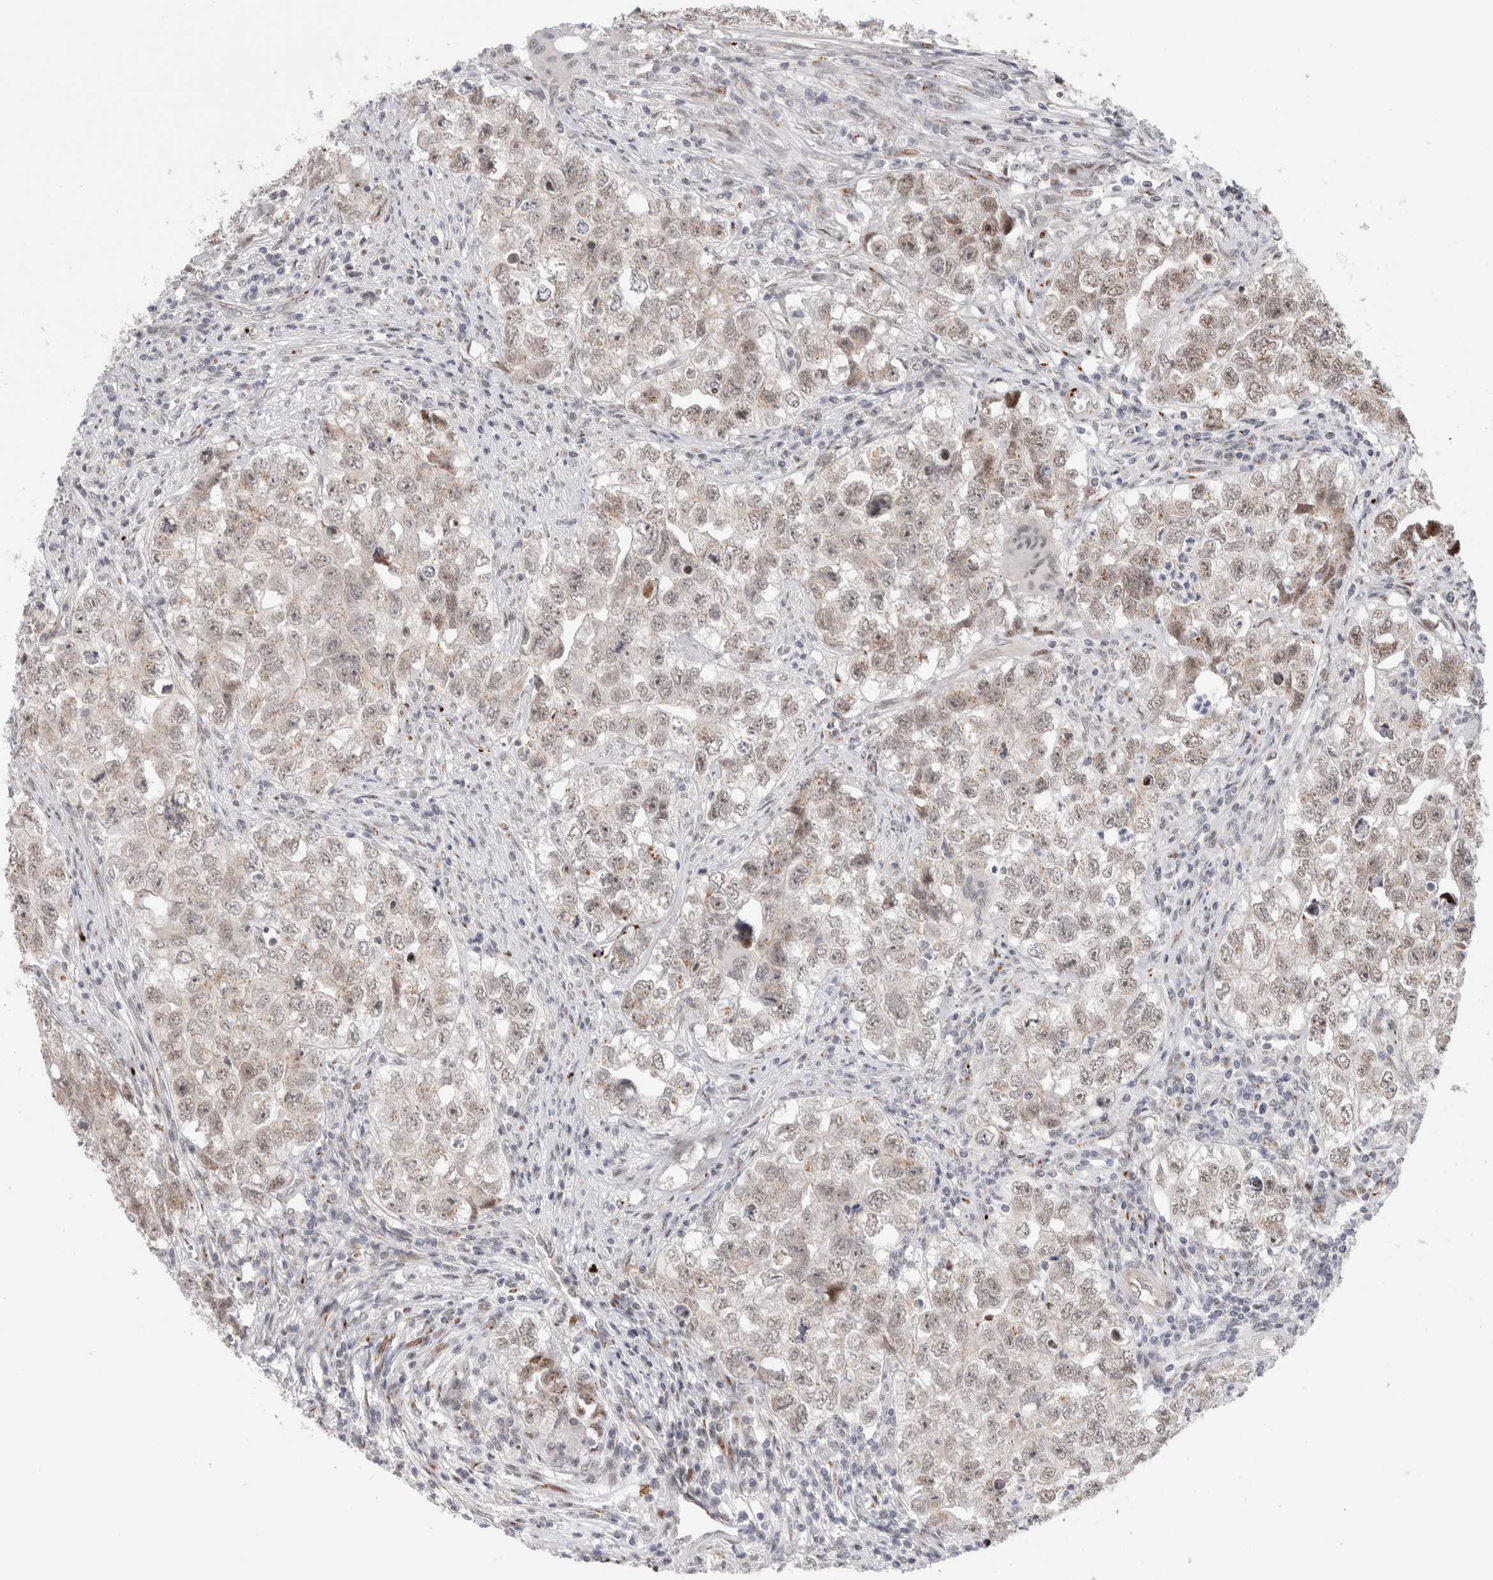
{"staining": {"intensity": "weak", "quantity": ">75%", "location": "nuclear"}, "tissue": "testis cancer", "cell_type": "Tumor cells", "image_type": "cancer", "snomed": [{"axis": "morphology", "description": "Seminoma, NOS"}, {"axis": "morphology", "description": "Carcinoma, Embryonal, NOS"}, {"axis": "topography", "description": "Testis"}], "caption": "Testis cancer (seminoma) stained with immunohistochemistry exhibits weak nuclear positivity in about >75% of tumor cells.", "gene": "VPS28", "patient": {"sex": "male", "age": 43}}